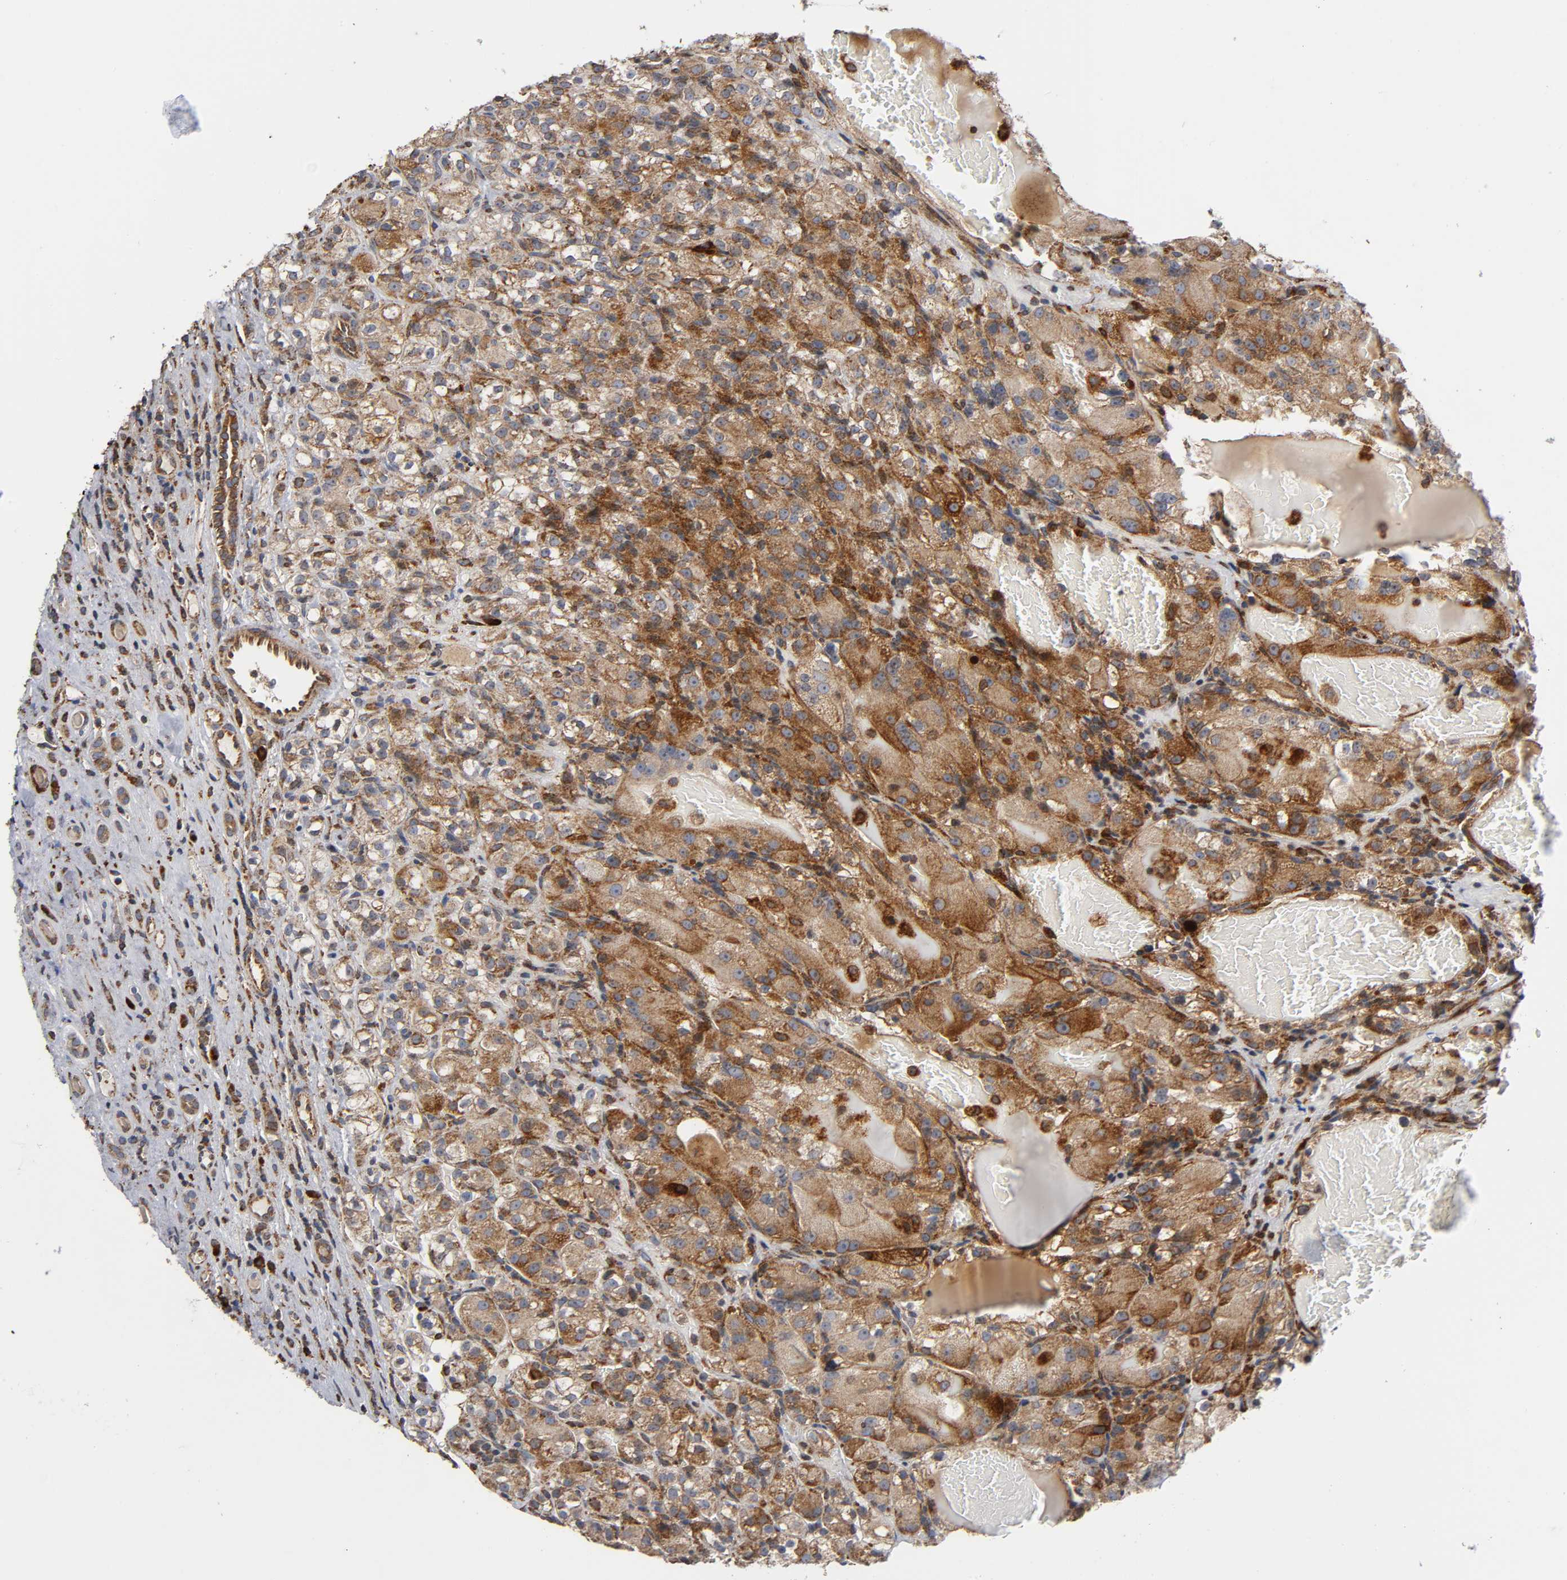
{"staining": {"intensity": "moderate", "quantity": "25%-75%", "location": "cytoplasmic/membranous"}, "tissue": "renal cancer", "cell_type": "Tumor cells", "image_type": "cancer", "snomed": [{"axis": "morphology", "description": "Normal tissue, NOS"}, {"axis": "morphology", "description": "Adenocarcinoma, NOS"}, {"axis": "topography", "description": "Kidney"}], "caption": "Protein staining of adenocarcinoma (renal) tissue reveals moderate cytoplasmic/membranous expression in approximately 25%-75% of tumor cells. (brown staining indicates protein expression, while blue staining denotes nuclei).", "gene": "MAP3K1", "patient": {"sex": "male", "age": 61}}